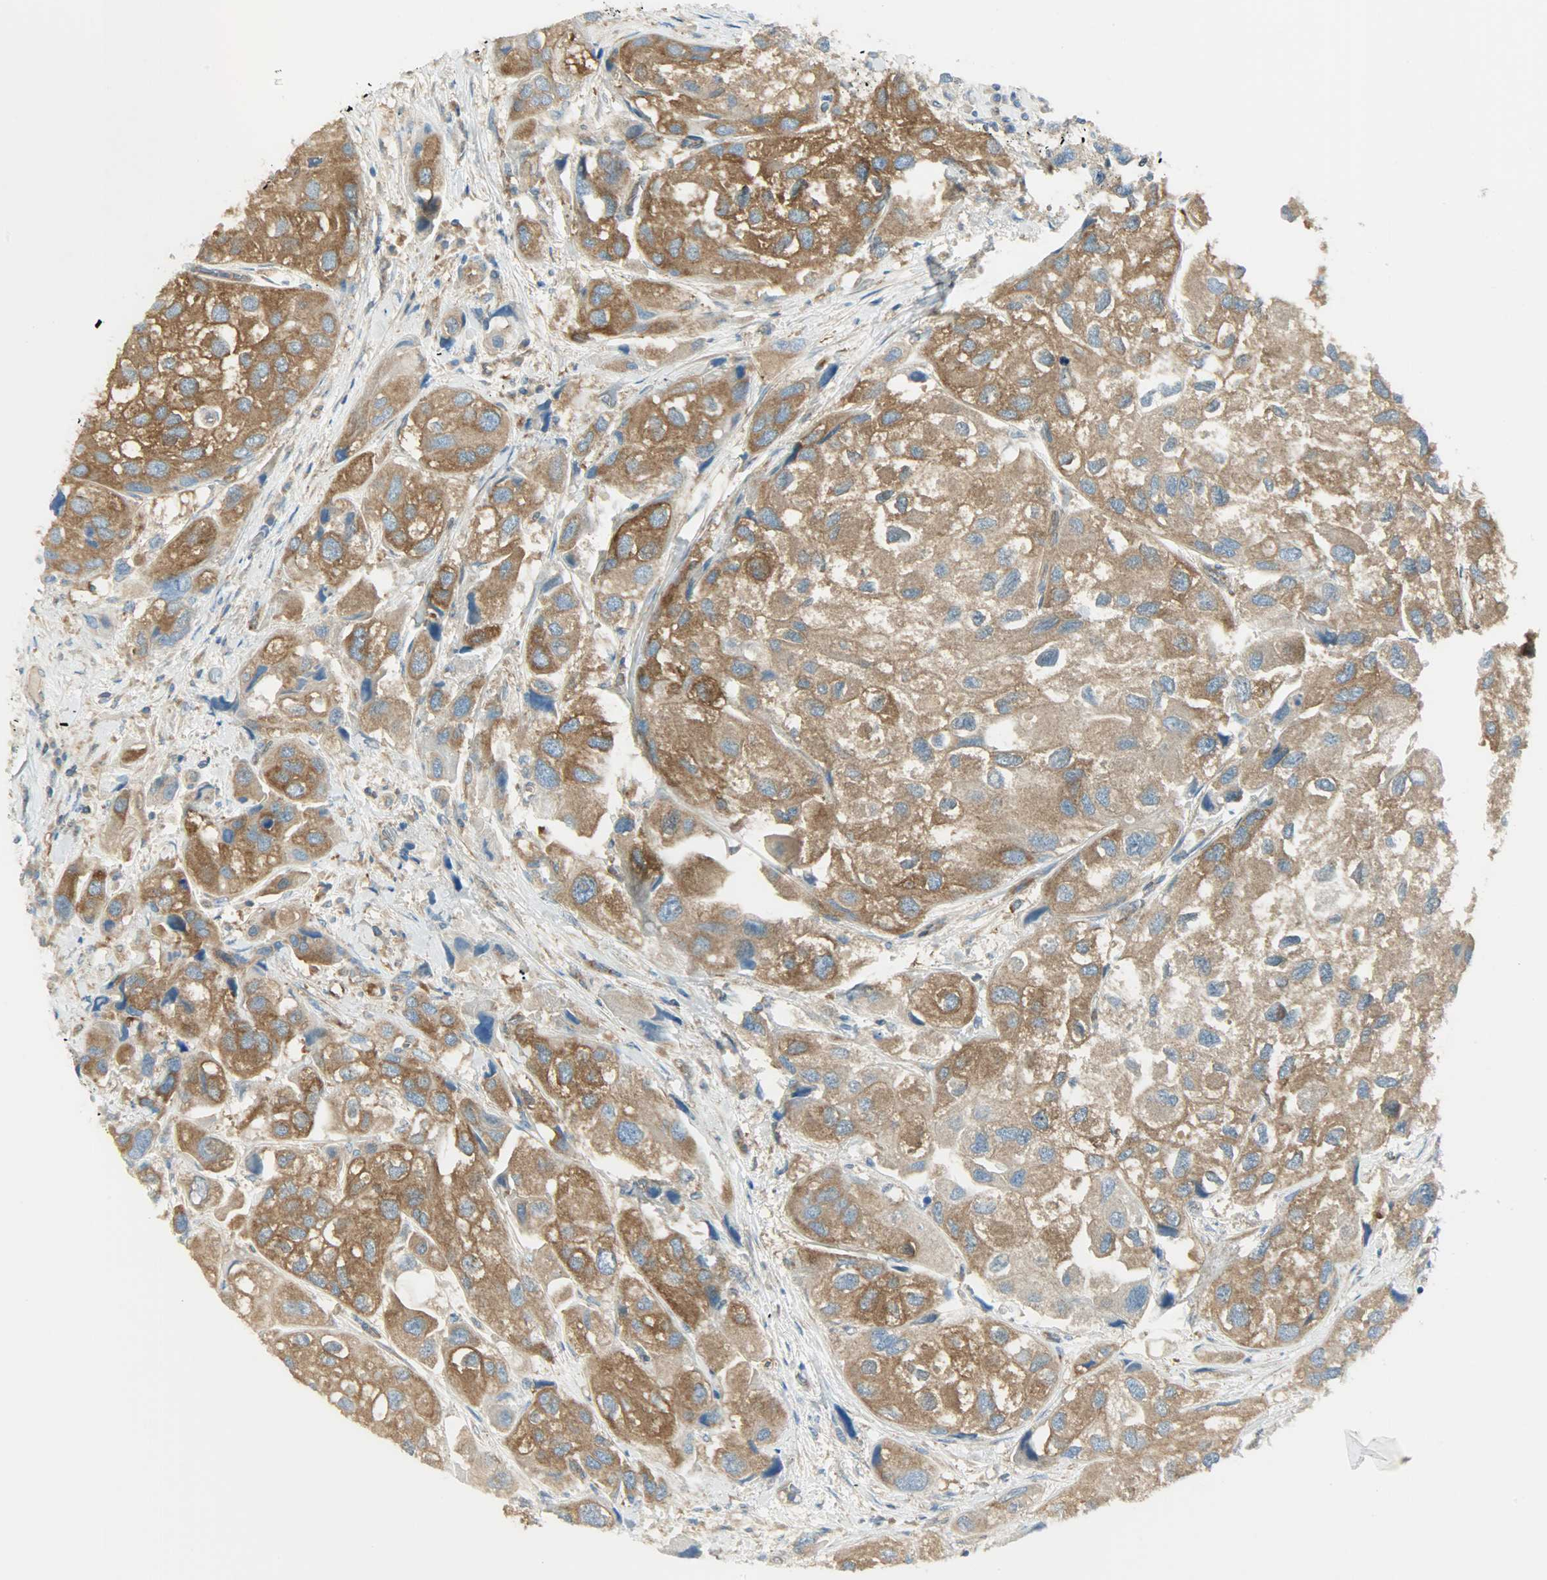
{"staining": {"intensity": "strong", "quantity": ">75%", "location": "cytoplasmic/membranous"}, "tissue": "urothelial cancer", "cell_type": "Tumor cells", "image_type": "cancer", "snomed": [{"axis": "morphology", "description": "Urothelial carcinoma, High grade"}, {"axis": "topography", "description": "Urinary bladder"}], "caption": "Tumor cells reveal strong cytoplasmic/membranous positivity in approximately >75% of cells in high-grade urothelial carcinoma. (DAB IHC with brightfield microscopy, high magnification).", "gene": "TSC22D2", "patient": {"sex": "female", "age": 64}}